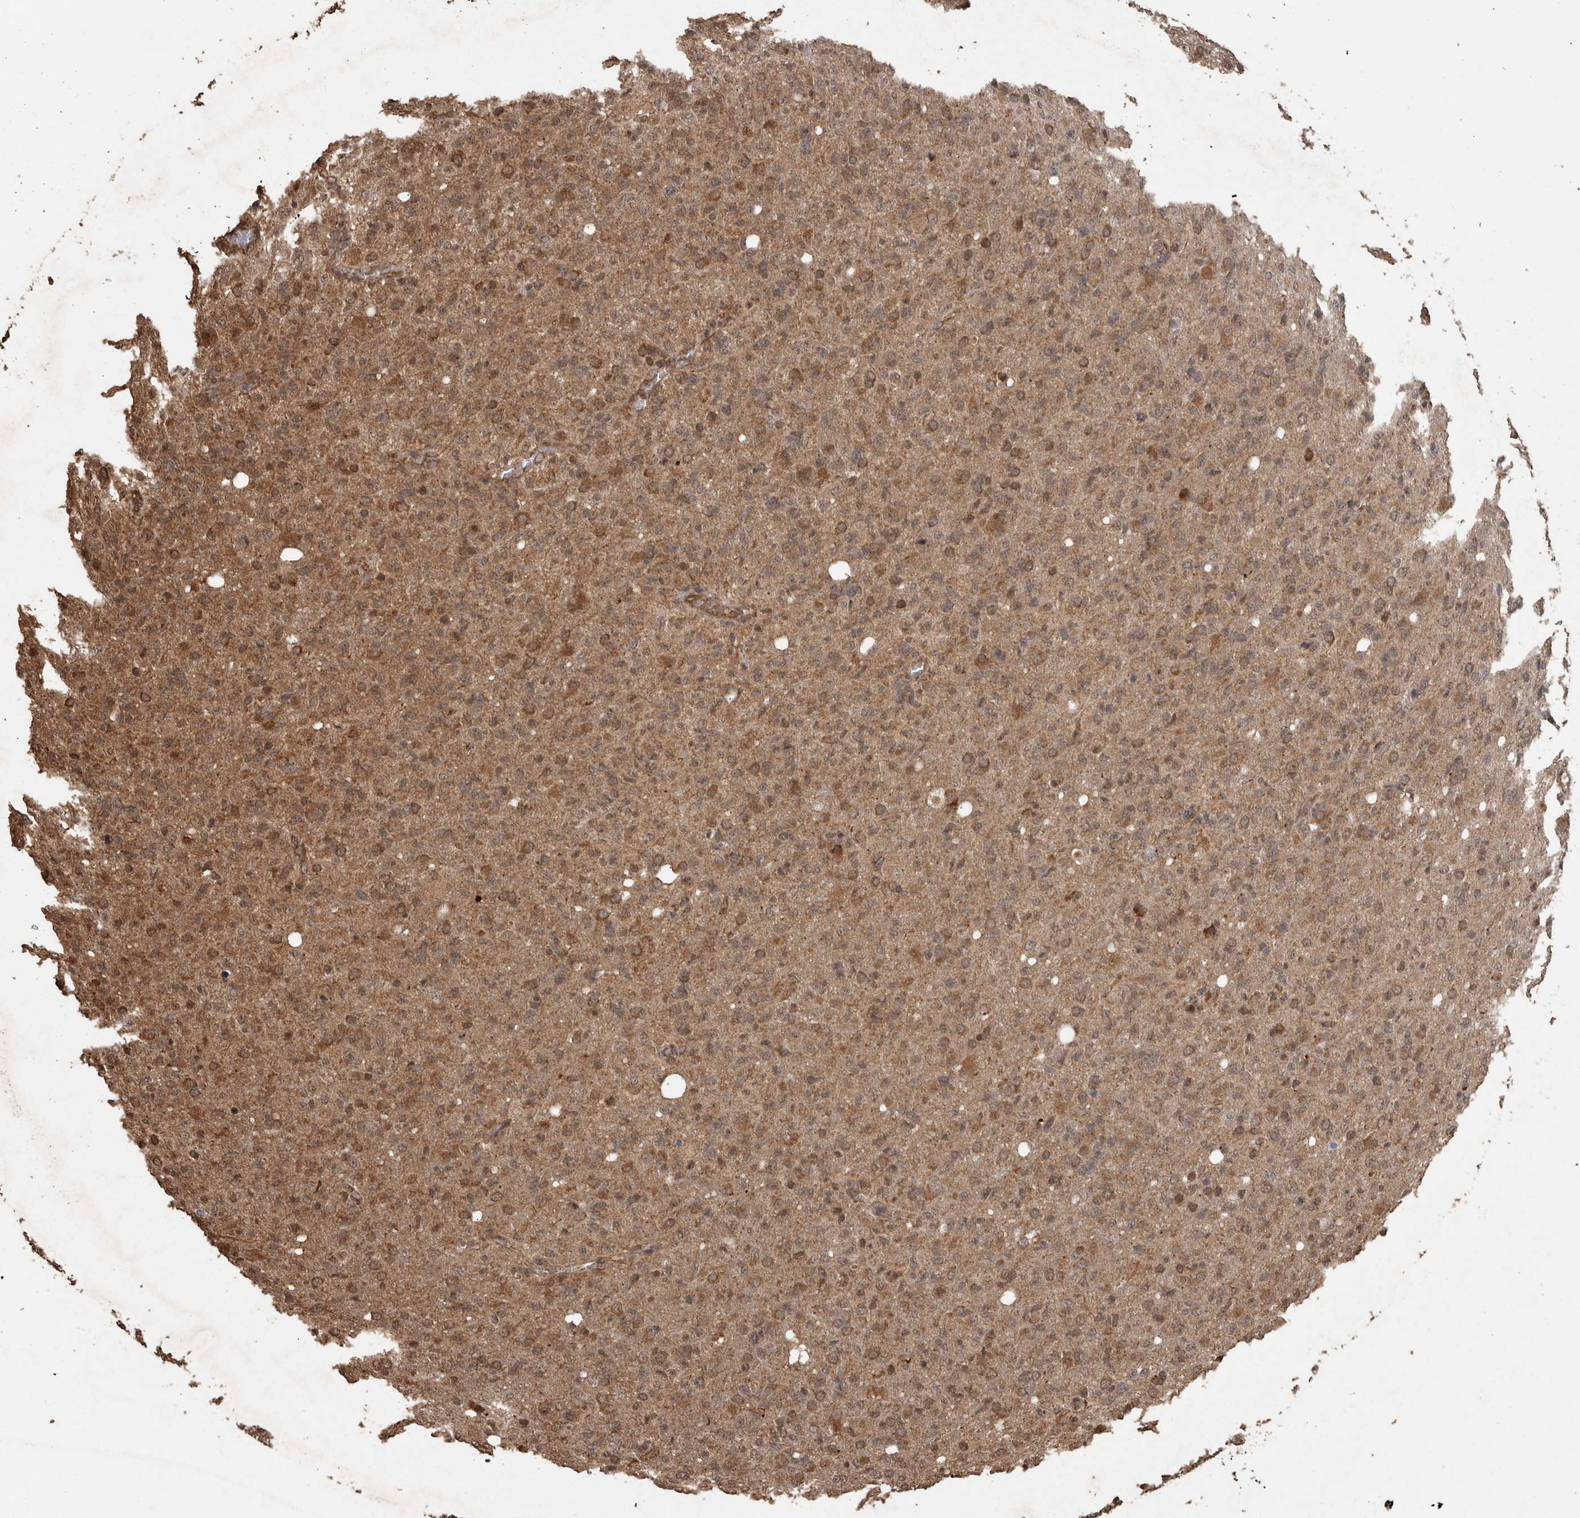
{"staining": {"intensity": "moderate", "quantity": ">75%", "location": "cytoplasmic/membranous"}, "tissue": "glioma", "cell_type": "Tumor cells", "image_type": "cancer", "snomed": [{"axis": "morphology", "description": "Glioma, malignant, High grade"}, {"axis": "topography", "description": "Brain"}], "caption": "A brown stain labels moderate cytoplasmic/membranous expression of a protein in human glioma tumor cells.", "gene": "PINK1", "patient": {"sex": "female", "age": 57}}